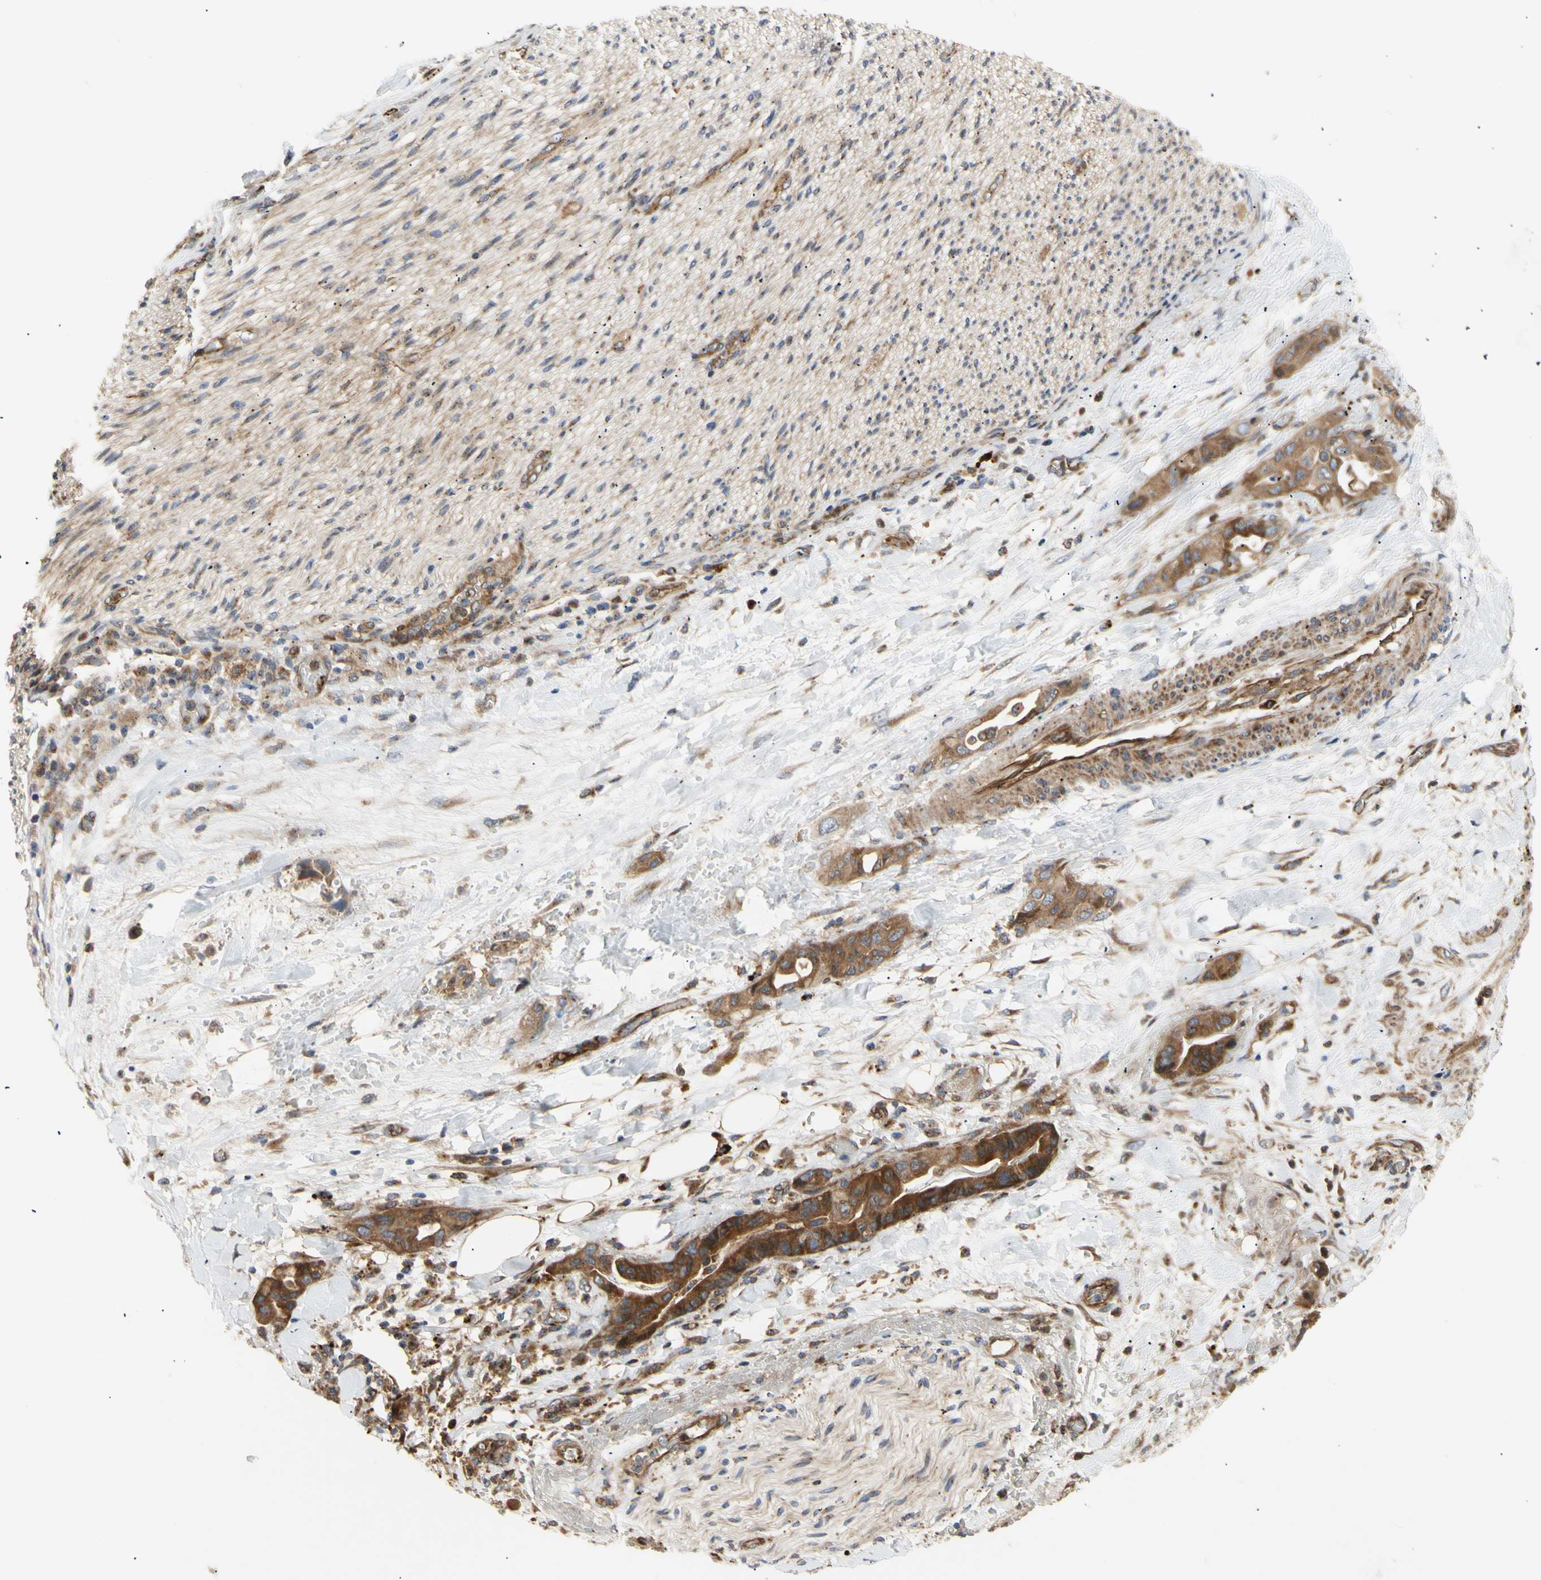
{"staining": {"intensity": "moderate", "quantity": ">75%", "location": "cytoplasmic/membranous"}, "tissue": "liver cancer", "cell_type": "Tumor cells", "image_type": "cancer", "snomed": [{"axis": "morphology", "description": "Cholangiocarcinoma"}, {"axis": "topography", "description": "Liver"}], "caption": "Brown immunohistochemical staining in liver cancer (cholangiocarcinoma) reveals moderate cytoplasmic/membranous staining in approximately >75% of tumor cells. (IHC, brightfield microscopy, high magnification).", "gene": "TUBG2", "patient": {"sex": "female", "age": 61}}